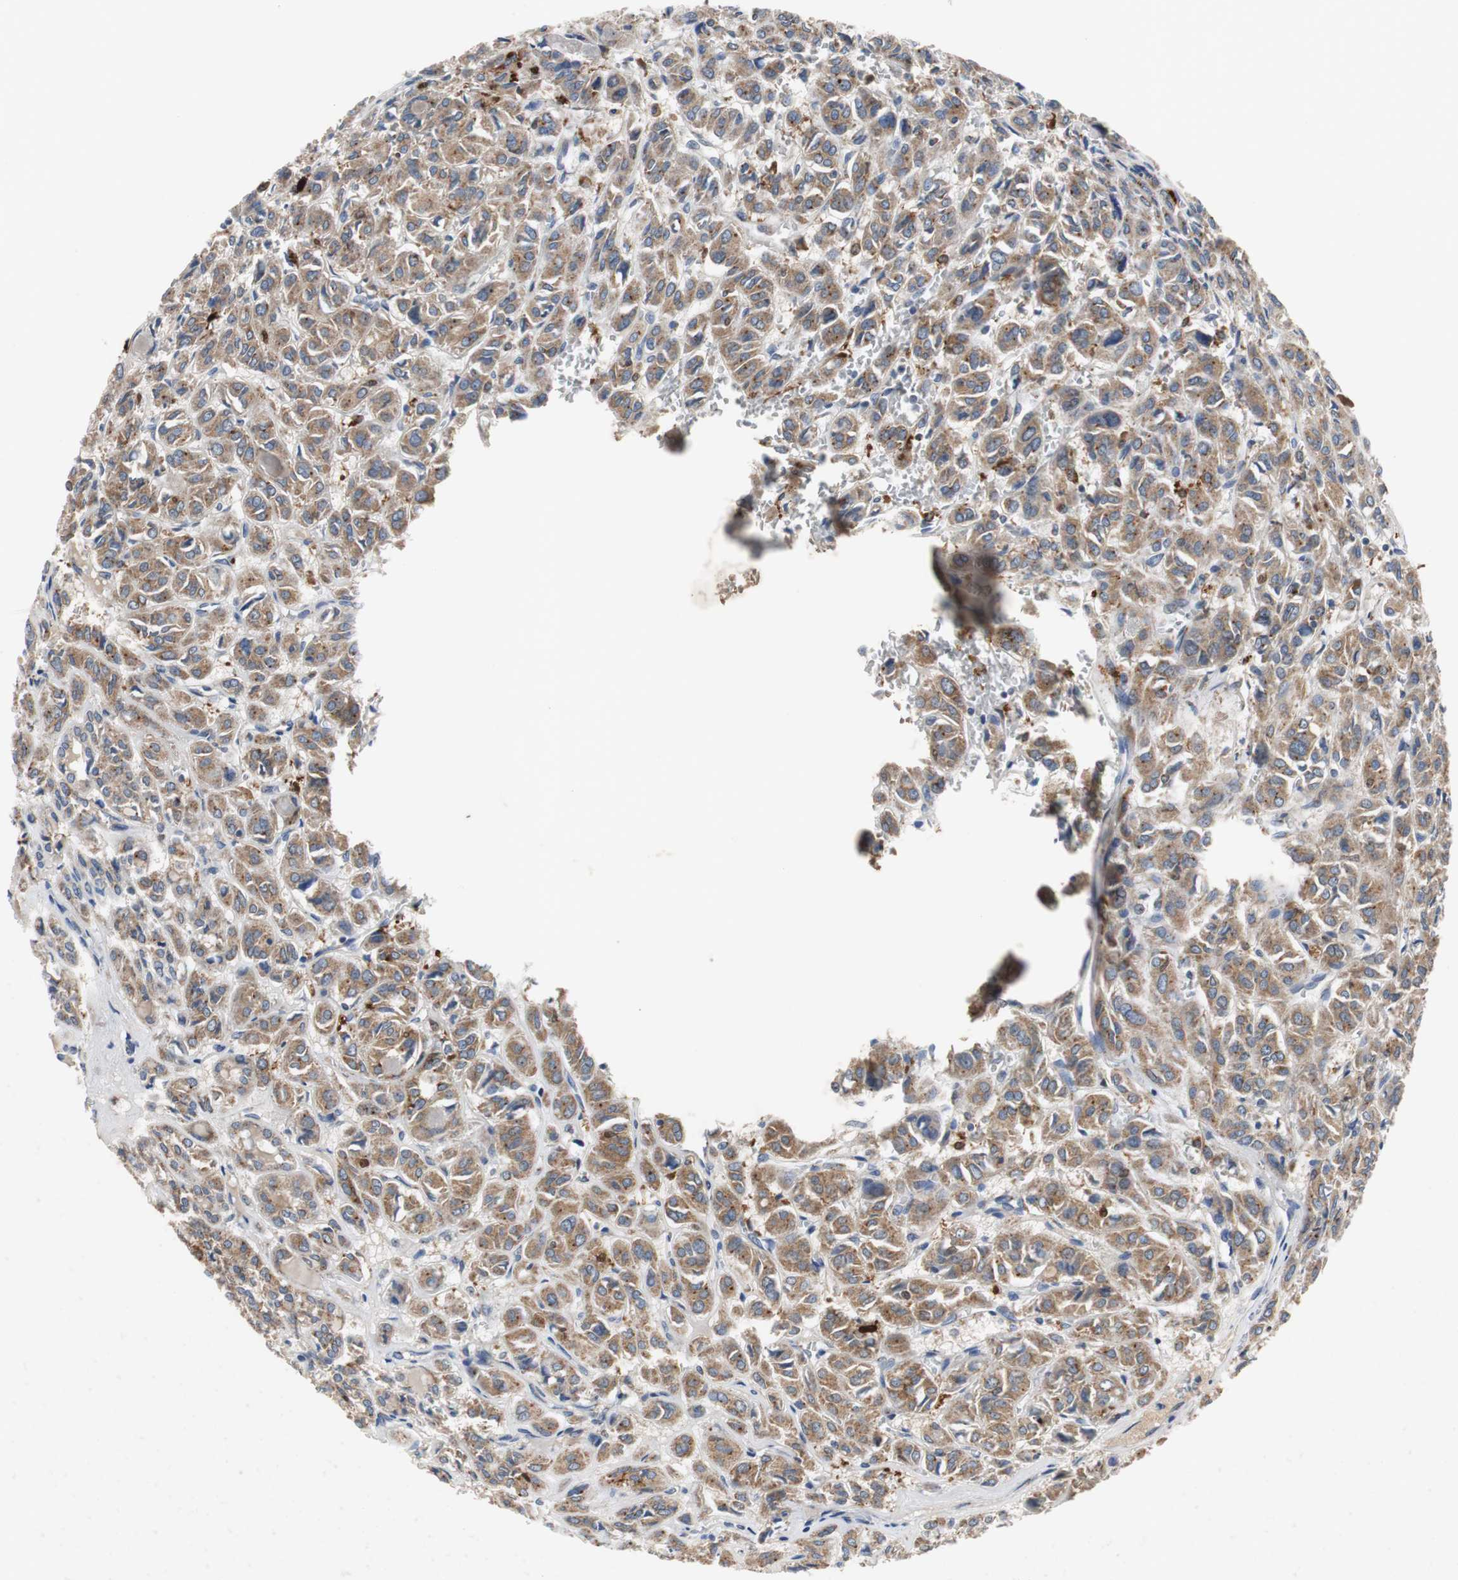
{"staining": {"intensity": "moderate", "quantity": ">75%", "location": "cytoplasmic/membranous"}, "tissue": "thyroid cancer", "cell_type": "Tumor cells", "image_type": "cancer", "snomed": [{"axis": "morphology", "description": "Follicular adenoma carcinoma, NOS"}, {"axis": "topography", "description": "Thyroid gland"}], "caption": "The photomicrograph demonstrates staining of thyroid cancer (follicular adenoma carcinoma), revealing moderate cytoplasmic/membranous protein expression (brown color) within tumor cells.", "gene": "CALB2", "patient": {"sex": "female", "age": 71}}